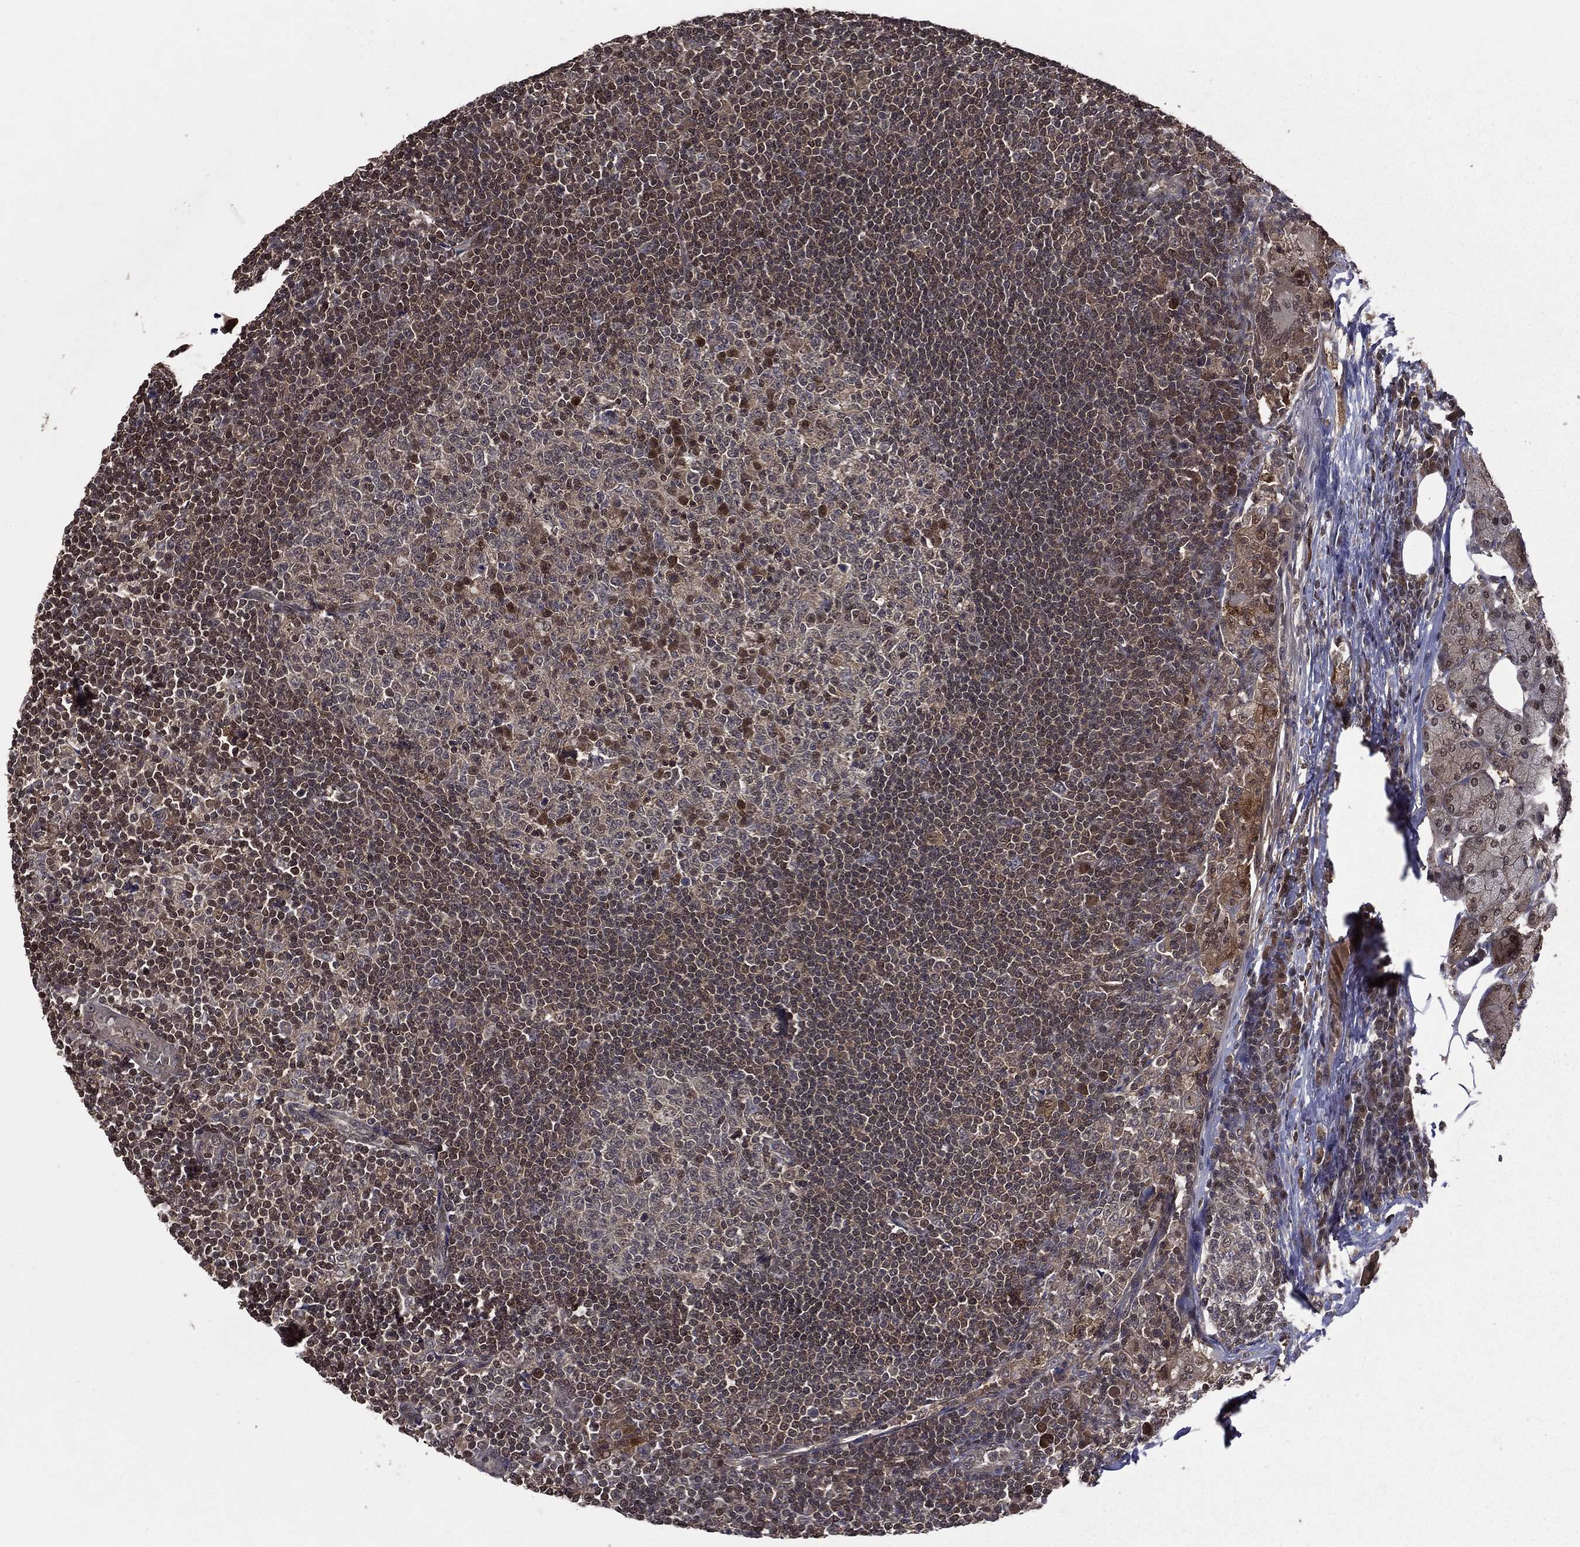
{"staining": {"intensity": "moderate", "quantity": "<25%", "location": "cytoplasmic/membranous"}, "tissue": "lymph node", "cell_type": "Germinal center cells", "image_type": "normal", "snomed": [{"axis": "morphology", "description": "Normal tissue, NOS"}, {"axis": "topography", "description": "Lymph node"}, {"axis": "topography", "description": "Salivary gland"}], "caption": "Lymph node stained for a protein displays moderate cytoplasmic/membranous positivity in germinal center cells. Nuclei are stained in blue.", "gene": "FGD1", "patient": {"sex": "male", "age": 83}}